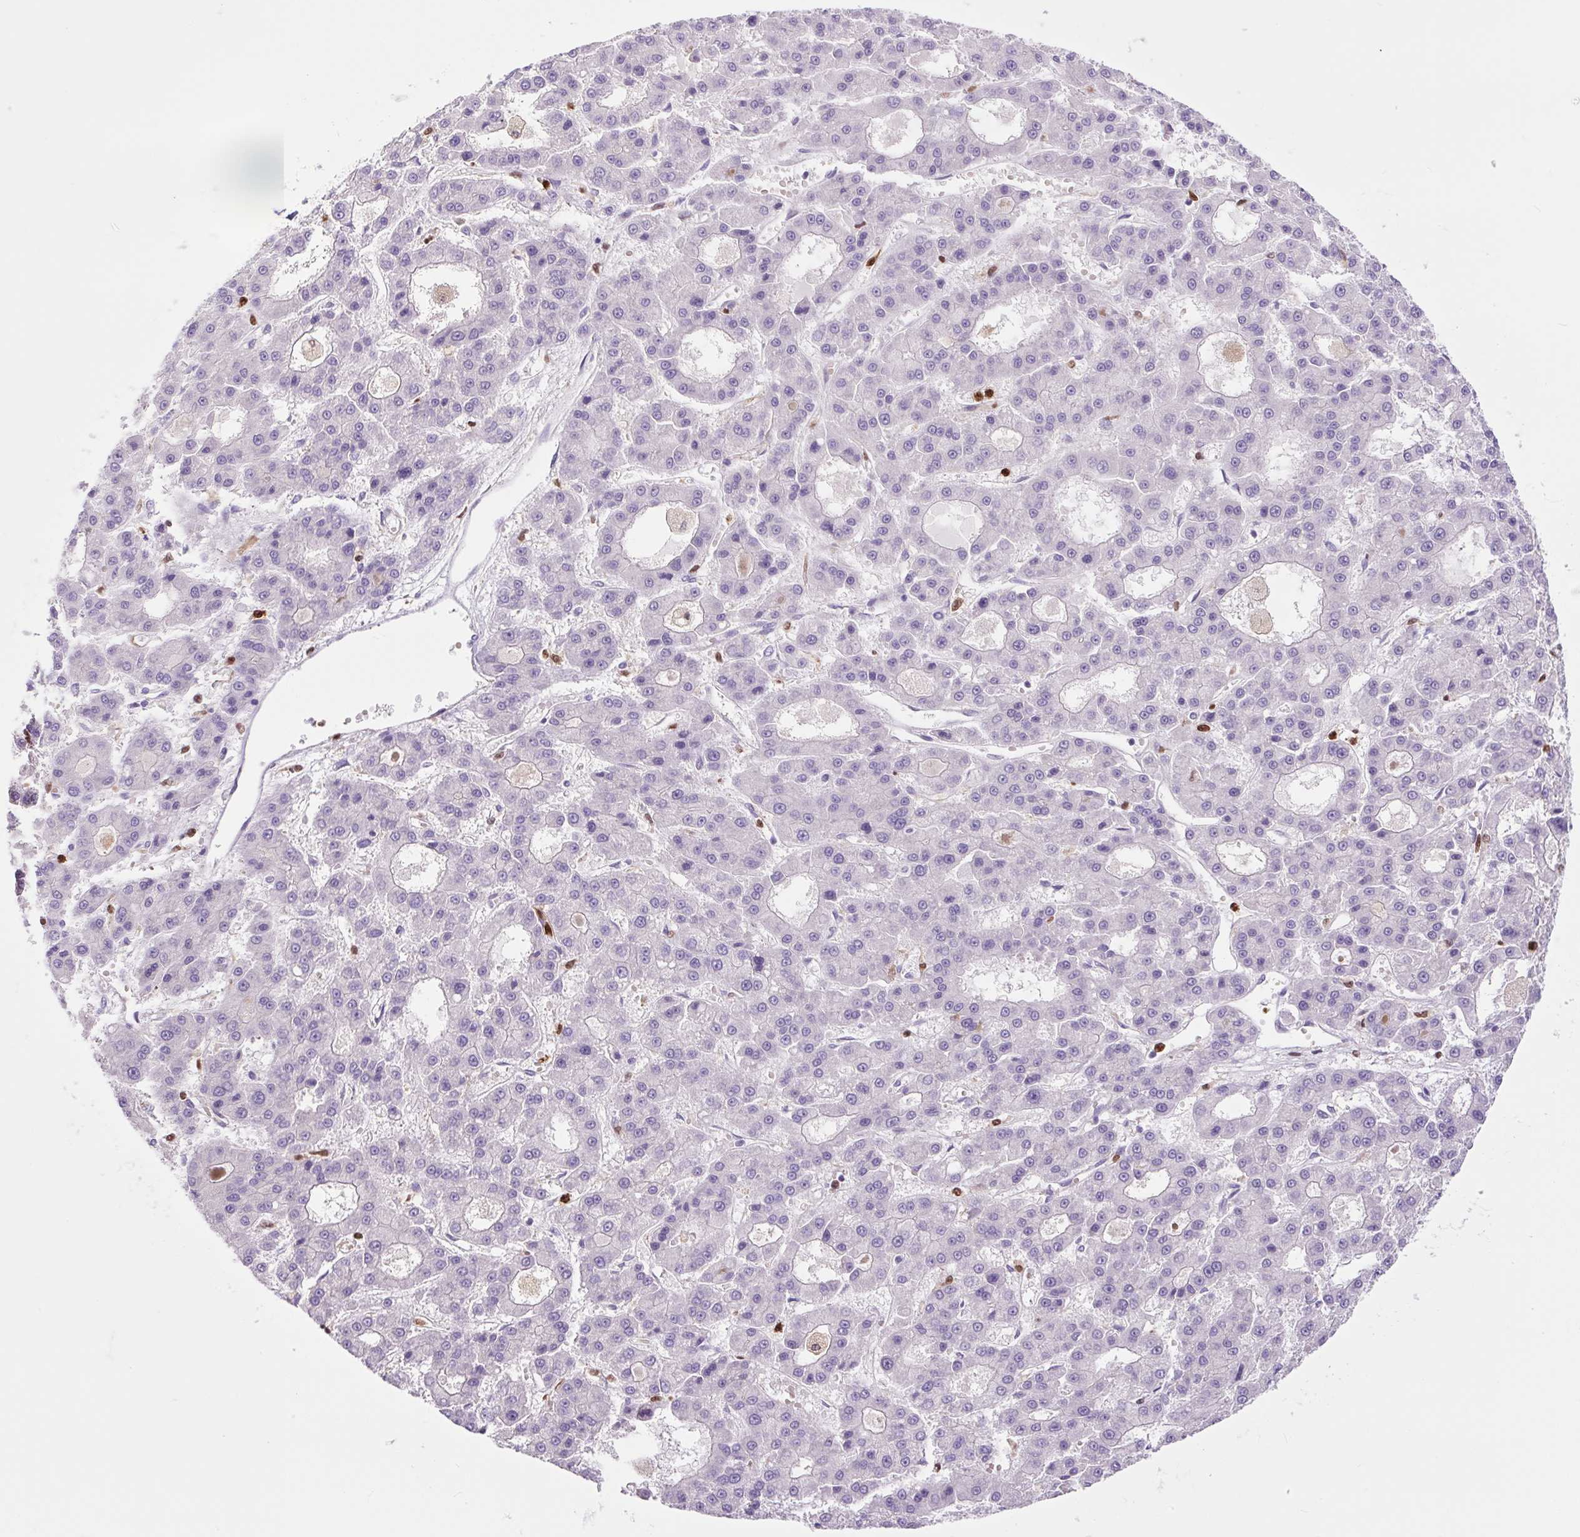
{"staining": {"intensity": "negative", "quantity": "none", "location": "none"}, "tissue": "liver cancer", "cell_type": "Tumor cells", "image_type": "cancer", "snomed": [{"axis": "morphology", "description": "Carcinoma, Hepatocellular, NOS"}, {"axis": "topography", "description": "Liver"}], "caption": "Photomicrograph shows no protein expression in tumor cells of hepatocellular carcinoma (liver) tissue.", "gene": "SPI1", "patient": {"sex": "male", "age": 70}}